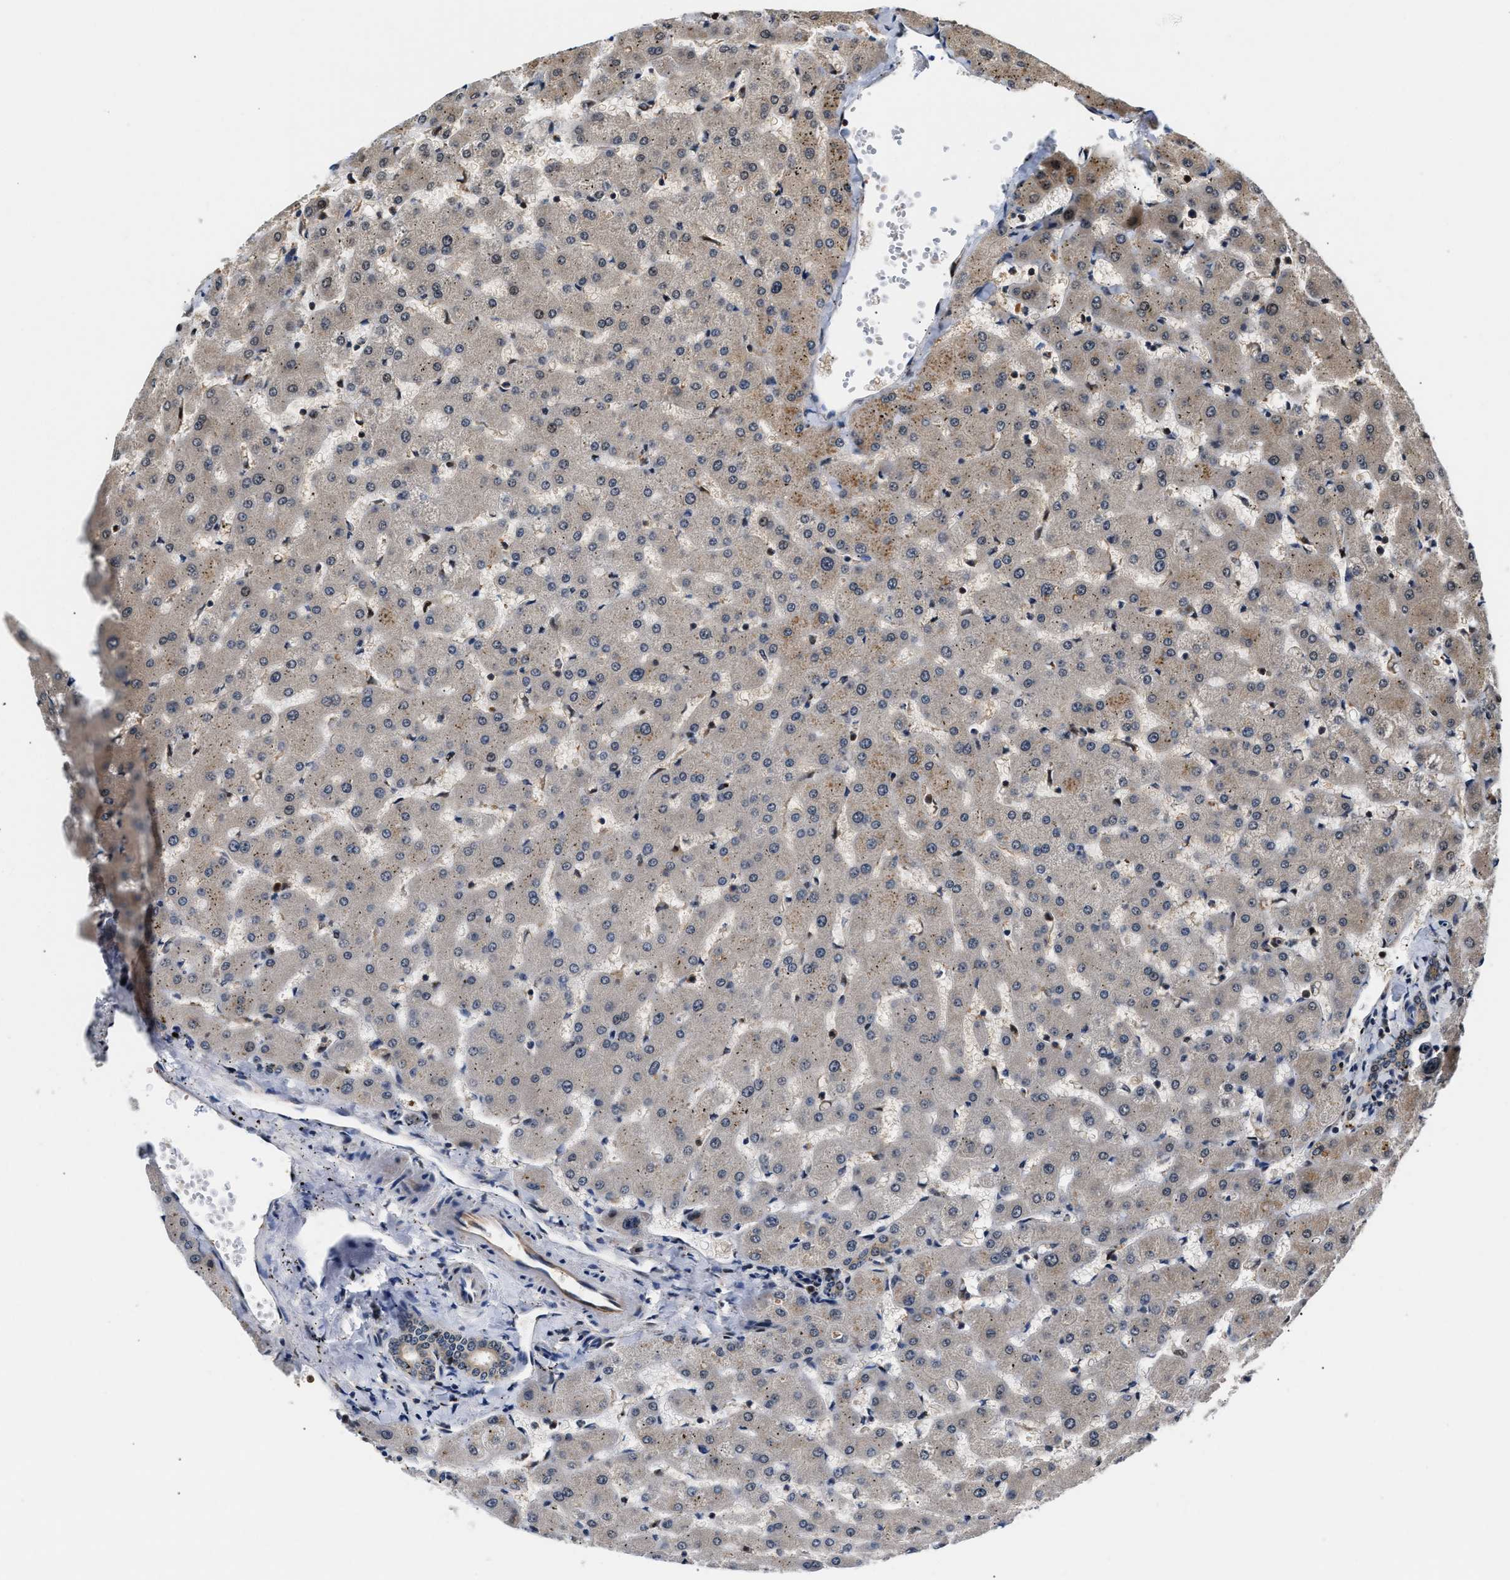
{"staining": {"intensity": "weak", "quantity": "<25%", "location": "cytoplasmic/membranous"}, "tissue": "liver", "cell_type": "Cholangiocytes", "image_type": "normal", "snomed": [{"axis": "morphology", "description": "Normal tissue, NOS"}, {"axis": "topography", "description": "Liver"}], "caption": "A high-resolution micrograph shows immunohistochemistry (IHC) staining of unremarkable liver, which demonstrates no significant positivity in cholangiocytes. (Brightfield microscopy of DAB (3,3'-diaminobenzidine) IHC at high magnification).", "gene": "TUT7", "patient": {"sex": "female", "age": 63}}